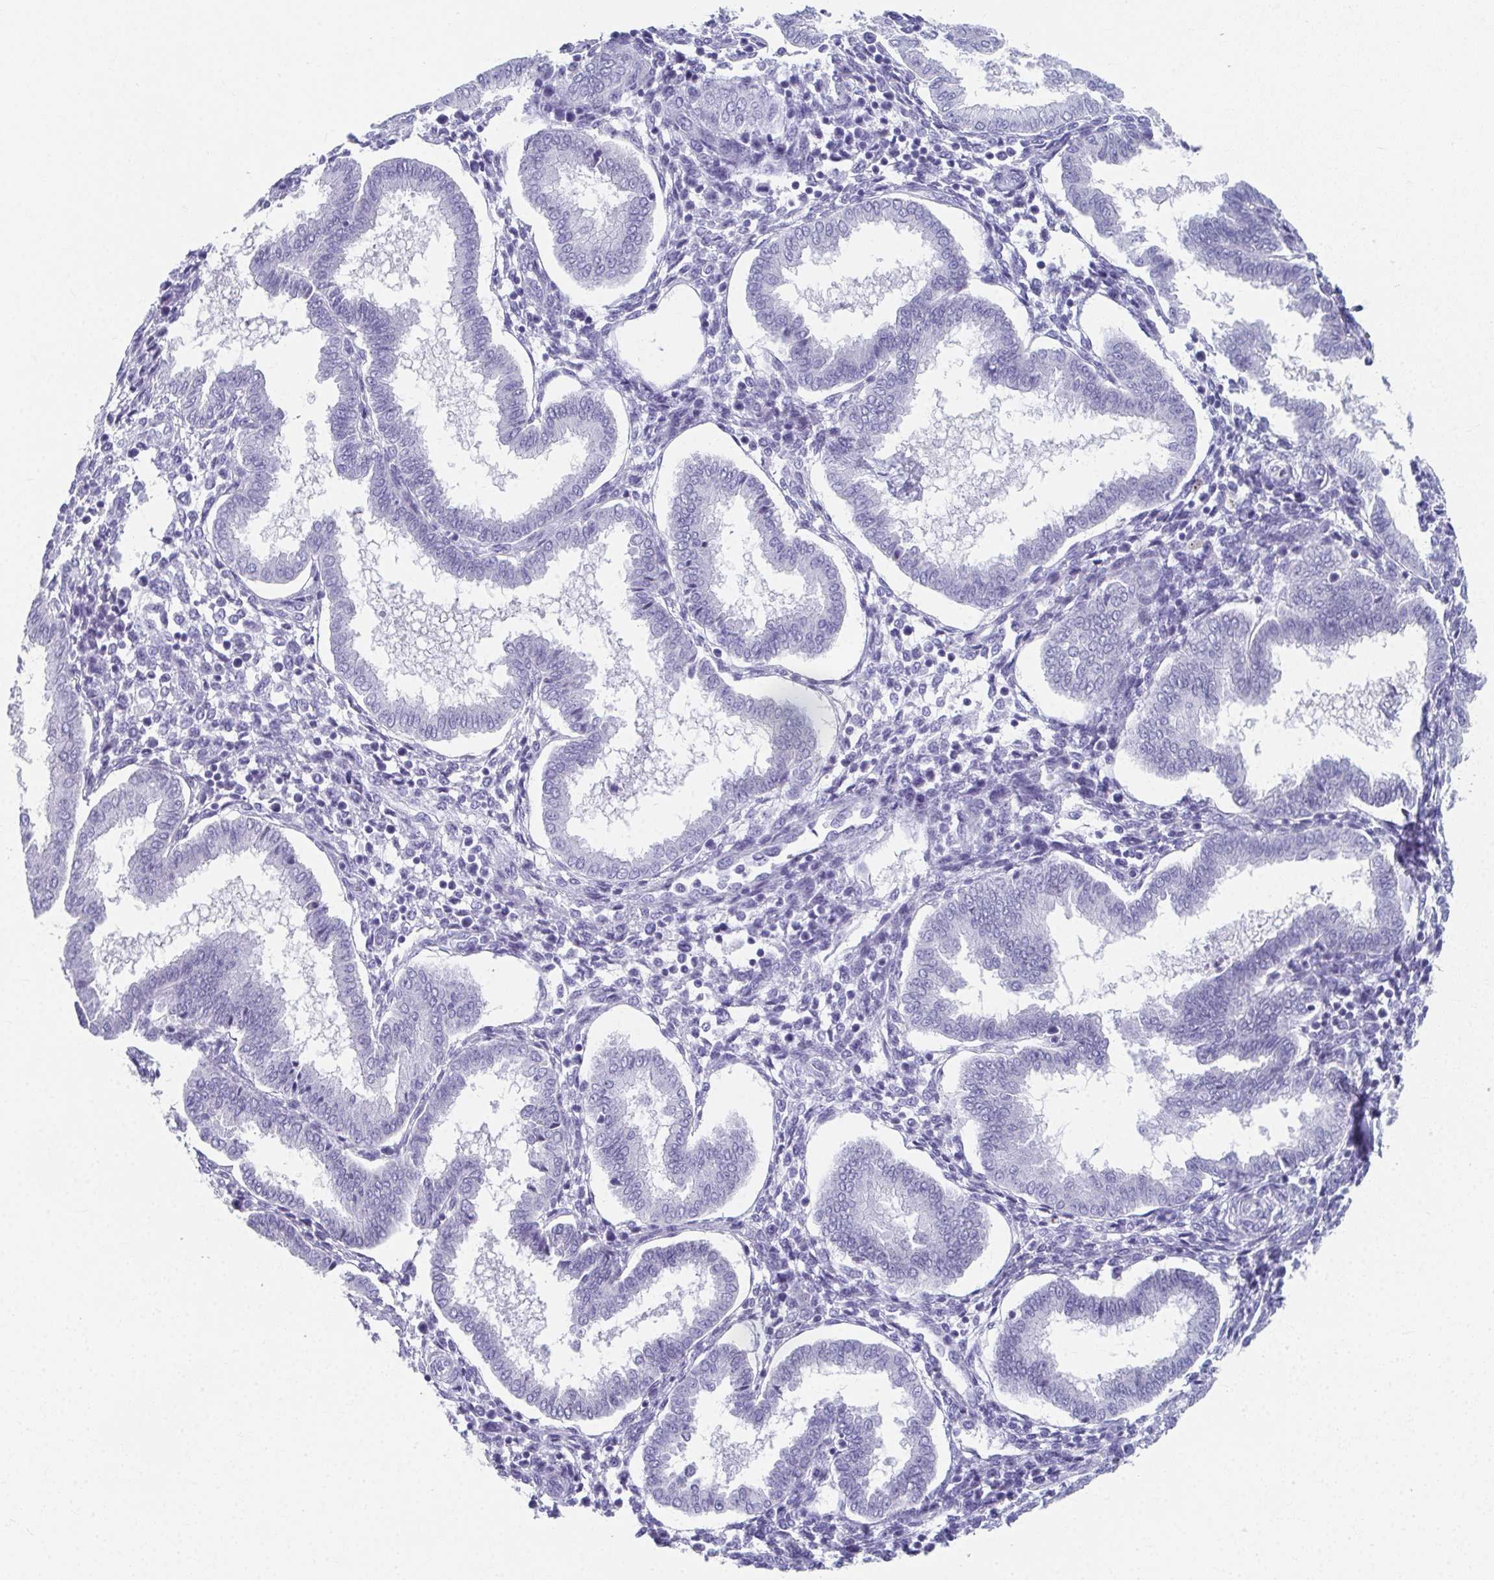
{"staining": {"intensity": "negative", "quantity": "none", "location": "none"}, "tissue": "endometrium", "cell_type": "Cells in endometrial stroma", "image_type": "normal", "snomed": [{"axis": "morphology", "description": "Normal tissue, NOS"}, {"axis": "topography", "description": "Endometrium"}], "caption": "The image shows no staining of cells in endometrial stroma in unremarkable endometrium.", "gene": "GHRL", "patient": {"sex": "female", "age": 24}}